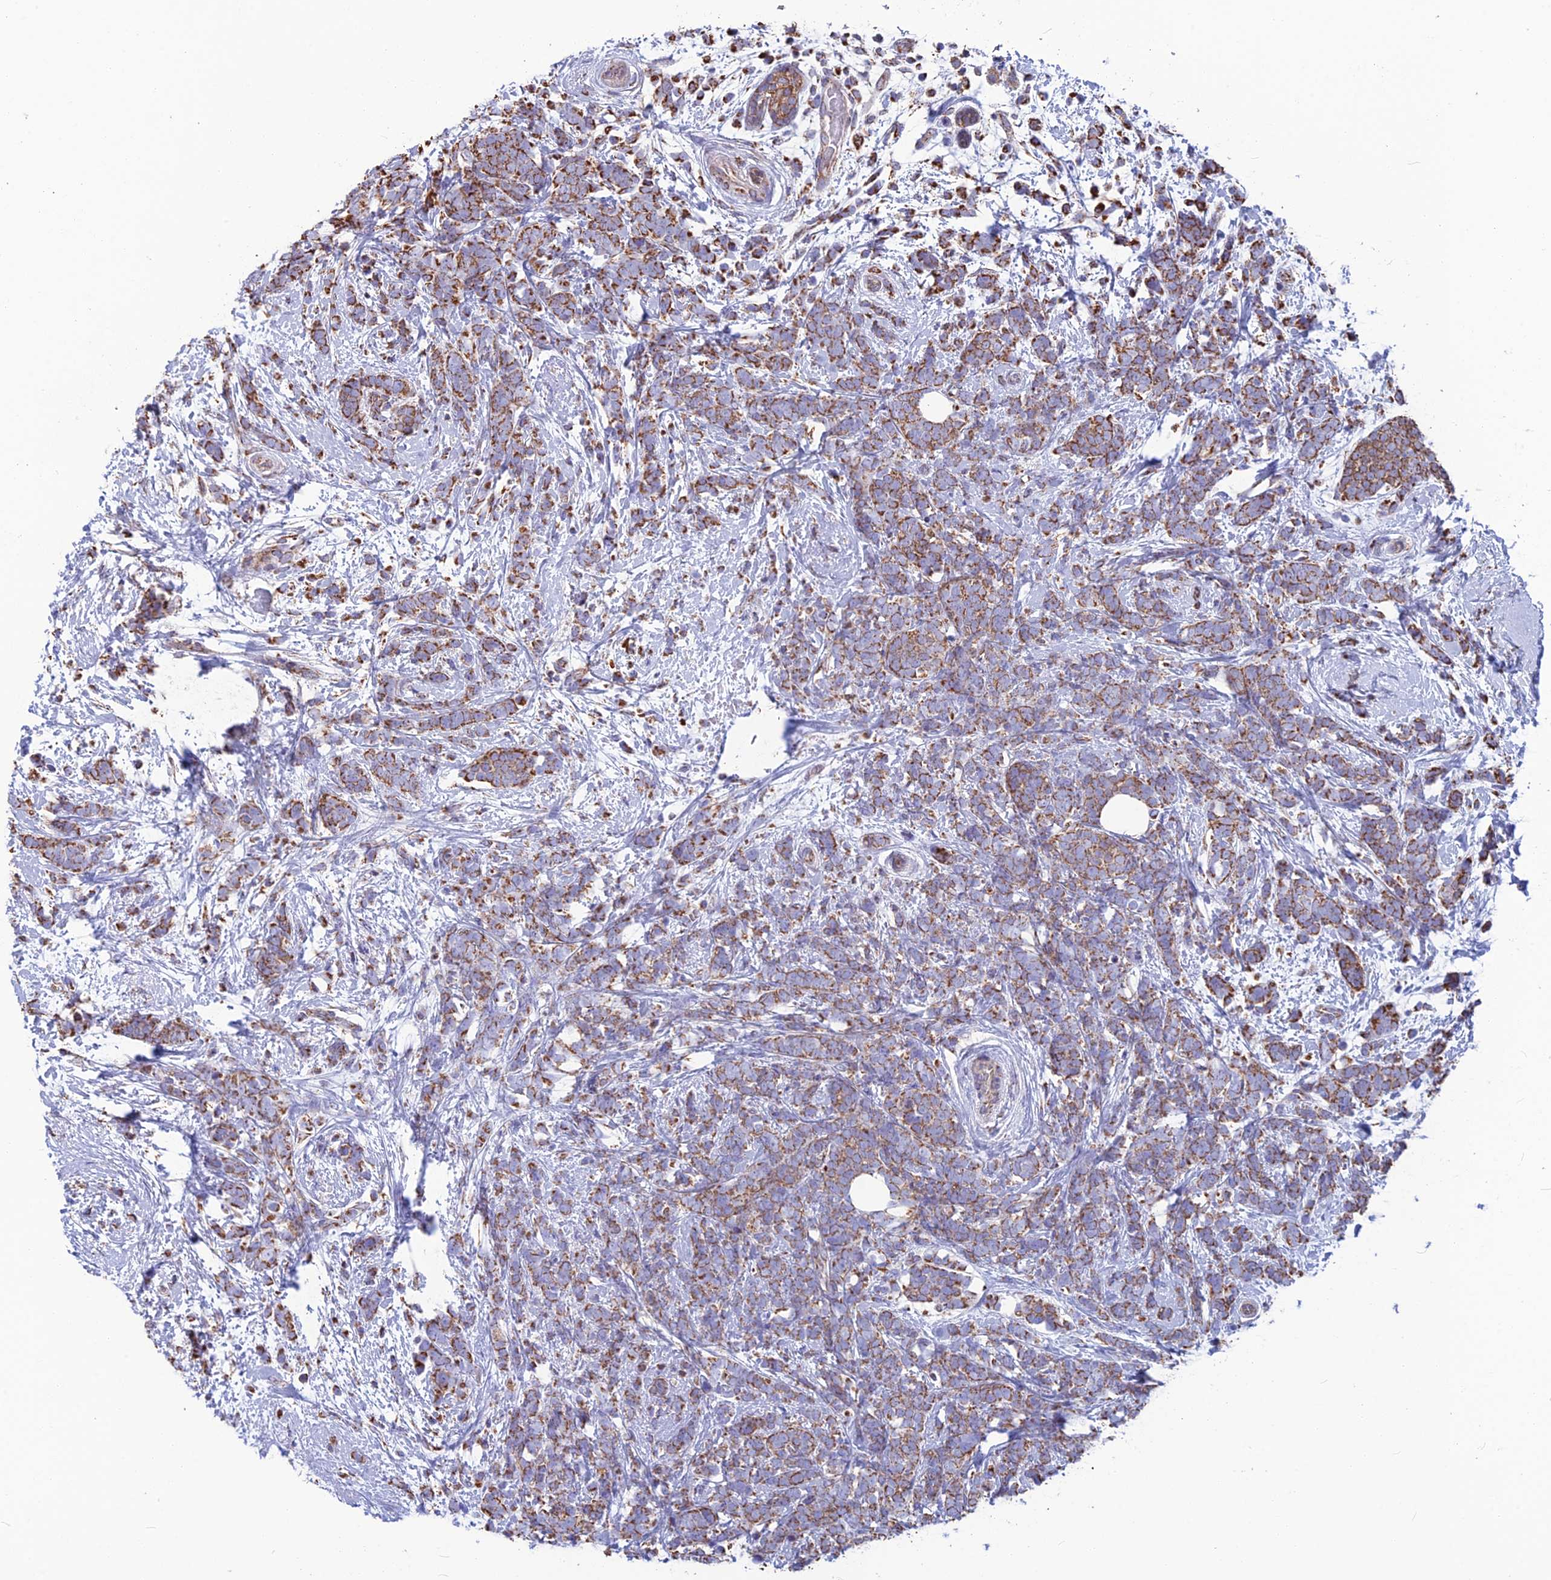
{"staining": {"intensity": "moderate", "quantity": ">75%", "location": "cytoplasmic/membranous"}, "tissue": "breast cancer", "cell_type": "Tumor cells", "image_type": "cancer", "snomed": [{"axis": "morphology", "description": "Lobular carcinoma"}, {"axis": "topography", "description": "Breast"}], "caption": "A medium amount of moderate cytoplasmic/membranous expression is appreciated in about >75% of tumor cells in lobular carcinoma (breast) tissue. Using DAB (3,3'-diaminobenzidine) (brown) and hematoxylin (blue) stains, captured at high magnification using brightfield microscopy.", "gene": "CS", "patient": {"sex": "female", "age": 58}}